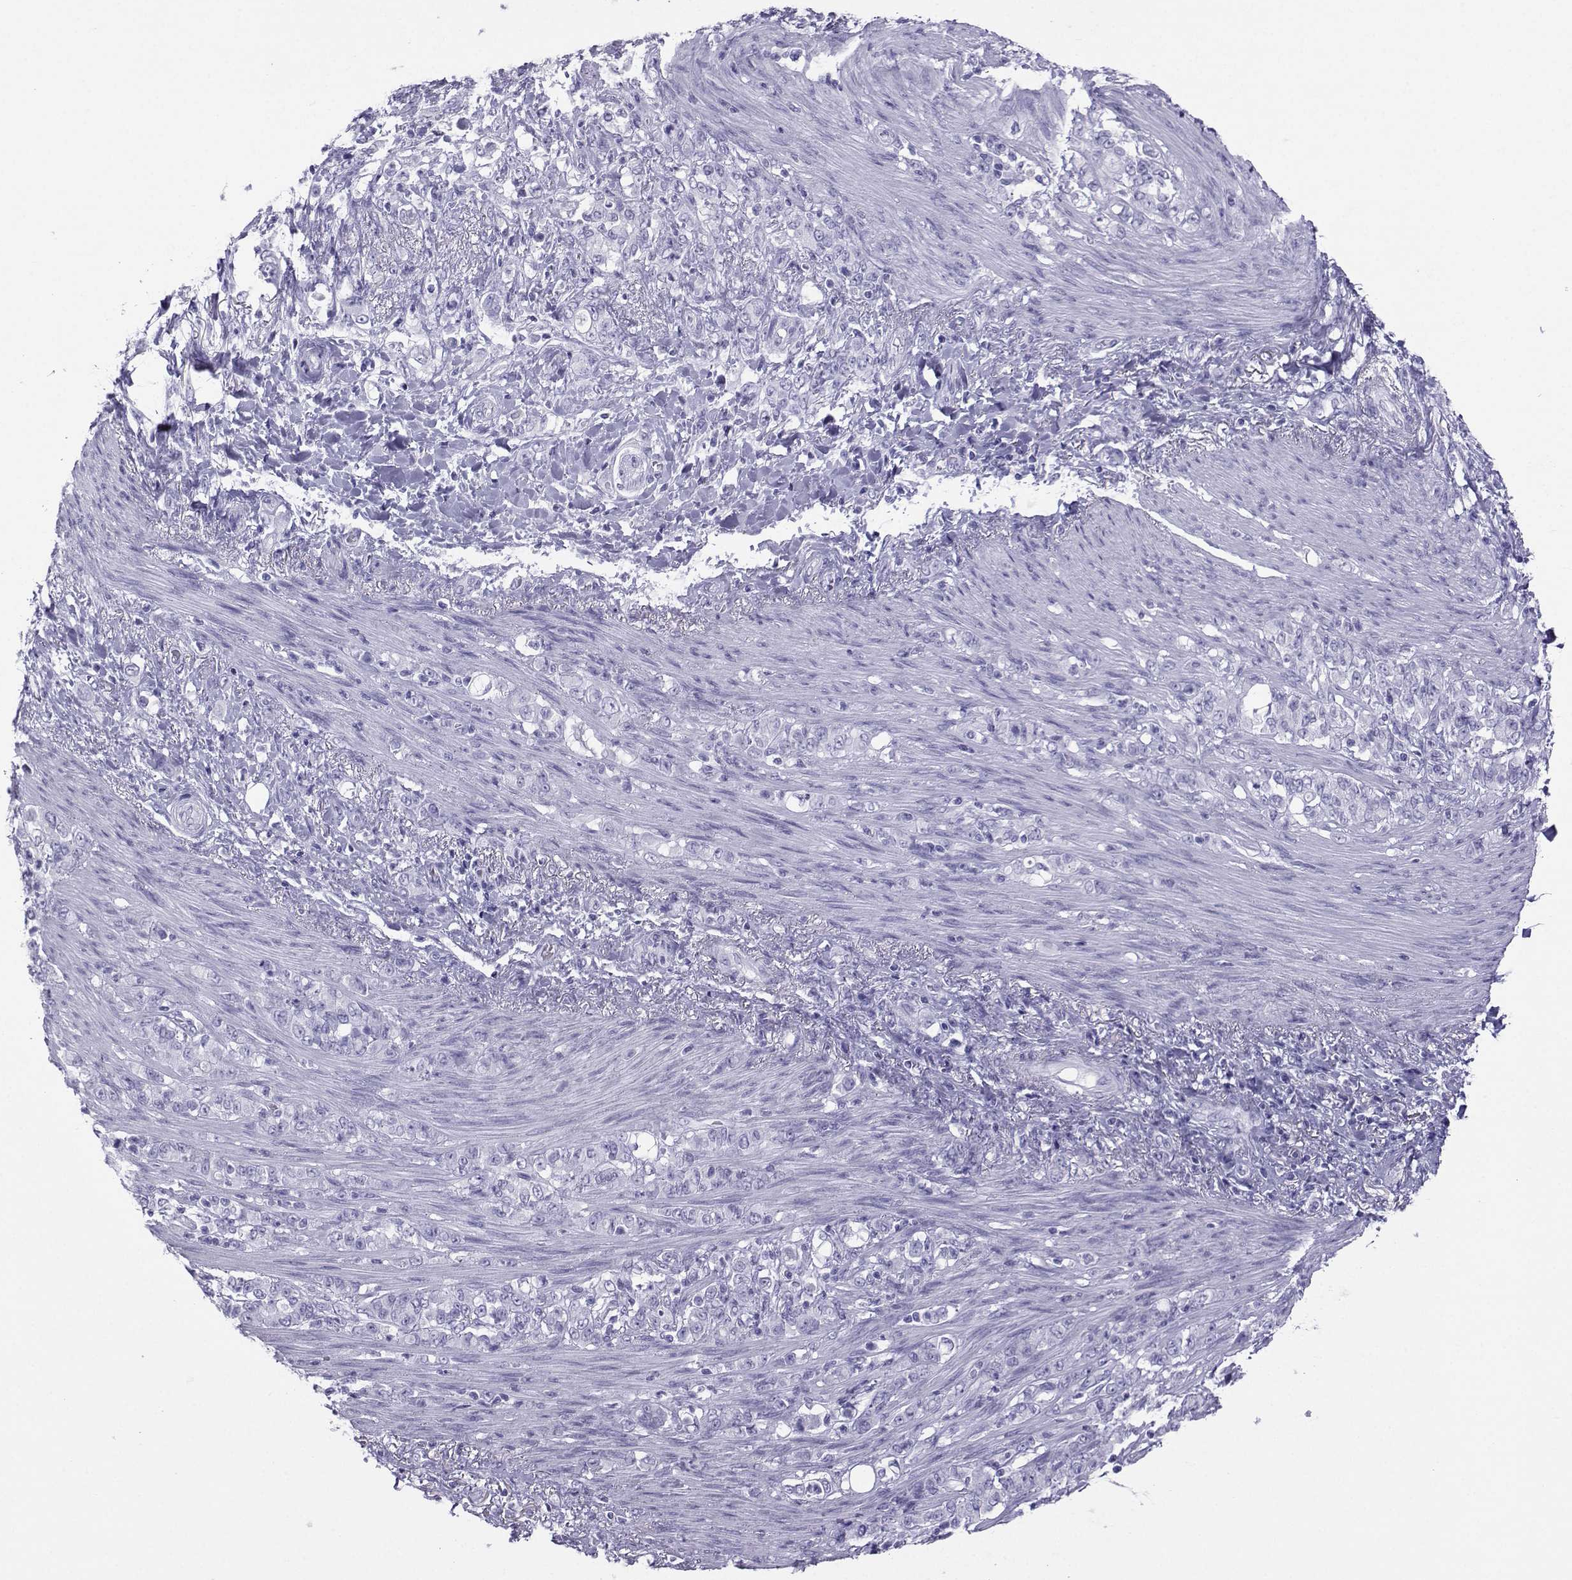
{"staining": {"intensity": "negative", "quantity": "none", "location": "none"}, "tissue": "stomach cancer", "cell_type": "Tumor cells", "image_type": "cancer", "snomed": [{"axis": "morphology", "description": "Adenocarcinoma, NOS"}, {"axis": "topography", "description": "Stomach"}], "caption": "This is an immunohistochemistry (IHC) image of human stomach cancer (adenocarcinoma). There is no positivity in tumor cells.", "gene": "LORICRIN", "patient": {"sex": "female", "age": 79}}